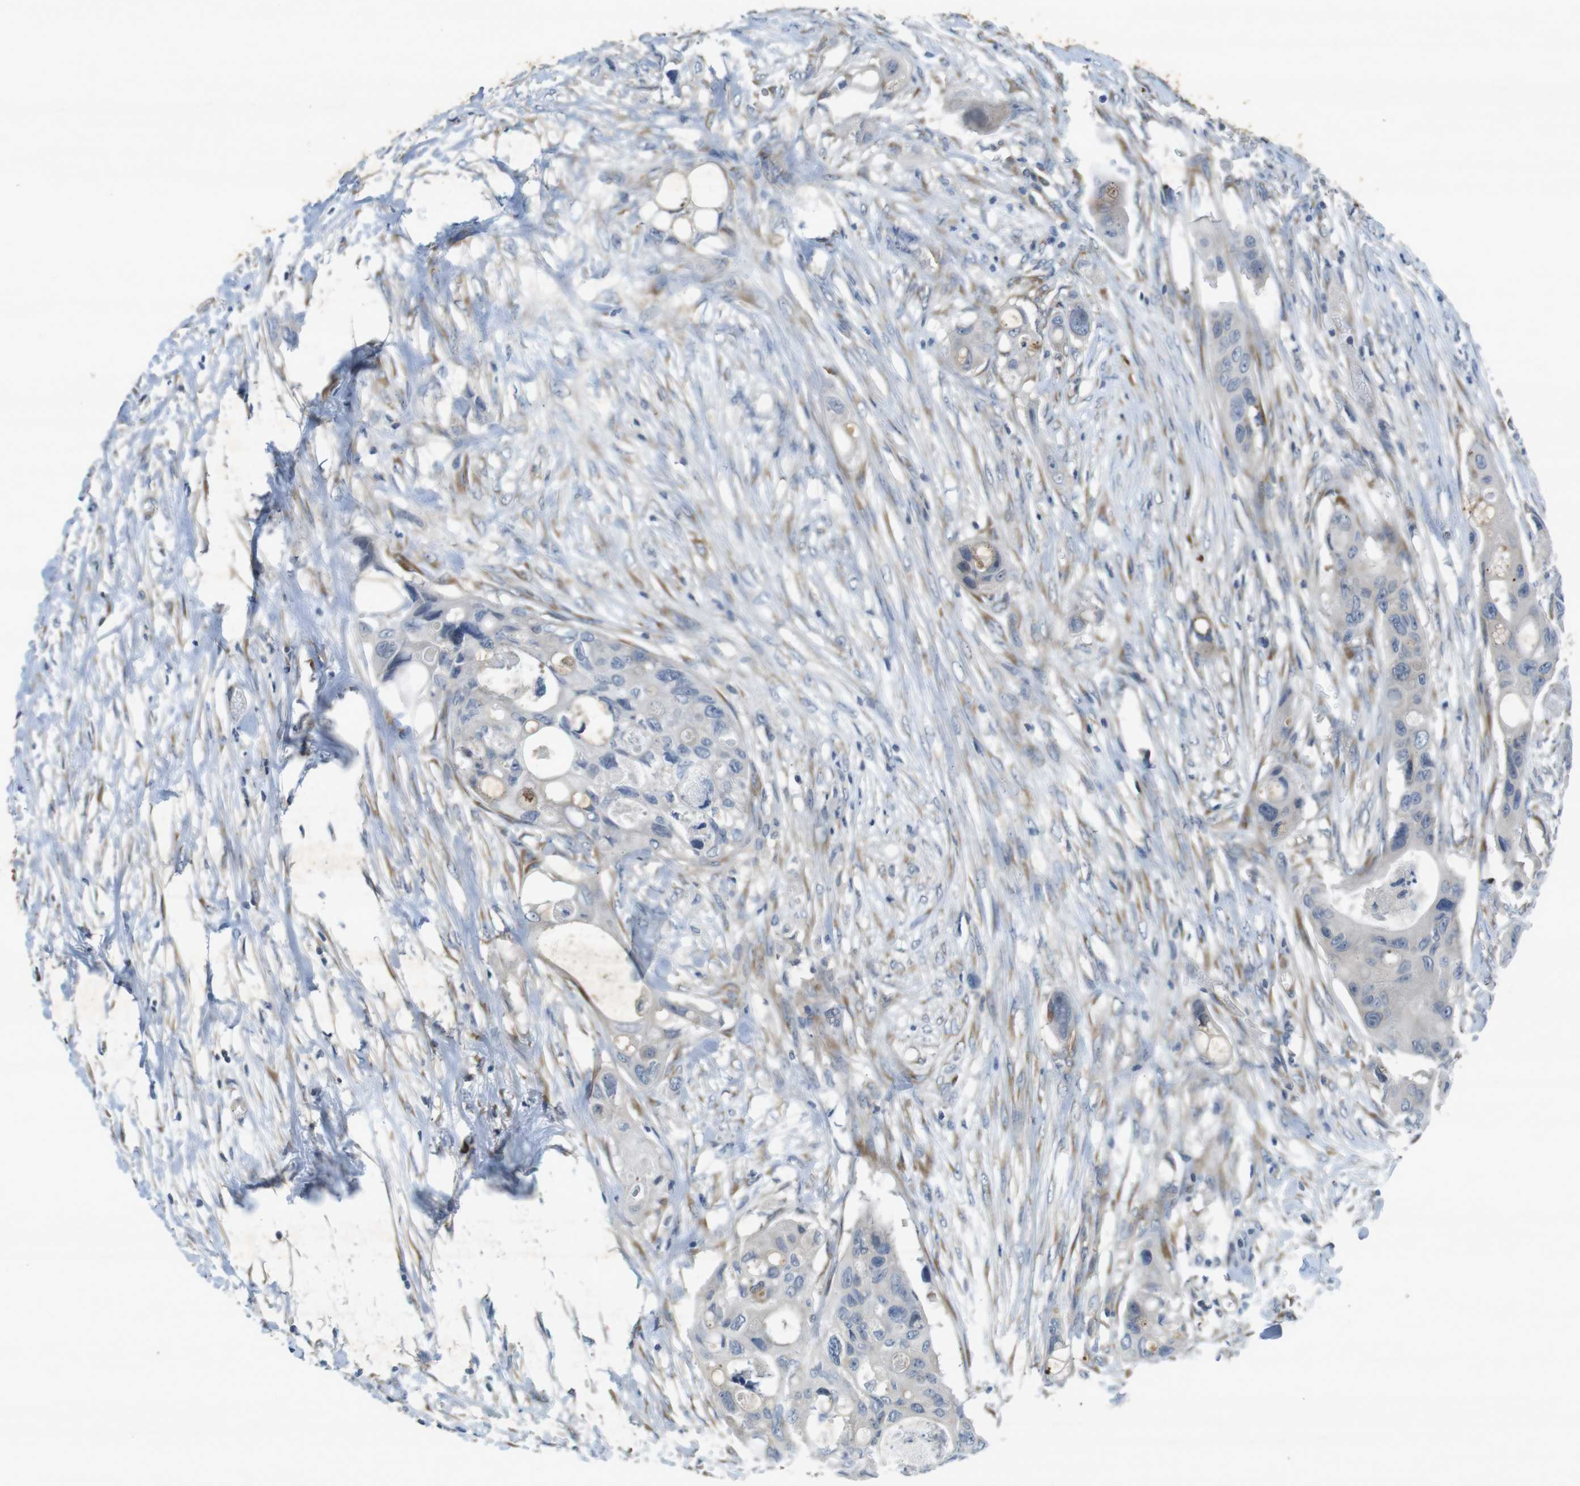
{"staining": {"intensity": "weak", "quantity": "<25%", "location": "cytoplasmic/membranous"}, "tissue": "colorectal cancer", "cell_type": "Tumor cells", "image_type": "cancer", "snomed": [{"axis": "morphology", "description": "Adenocarcinoma, NOS"}, {"axis": "topography", "description": "Colon"}], "caption": "A high-resolution histopathology image shows IHC staining of colorectal cancer, which displays no significant expression in tumor cells. (Immunohistochemistry, brightfield microscopy, high magnification).", "gene": "FLCN", "patient": {"sex": "female", "age": 57}}